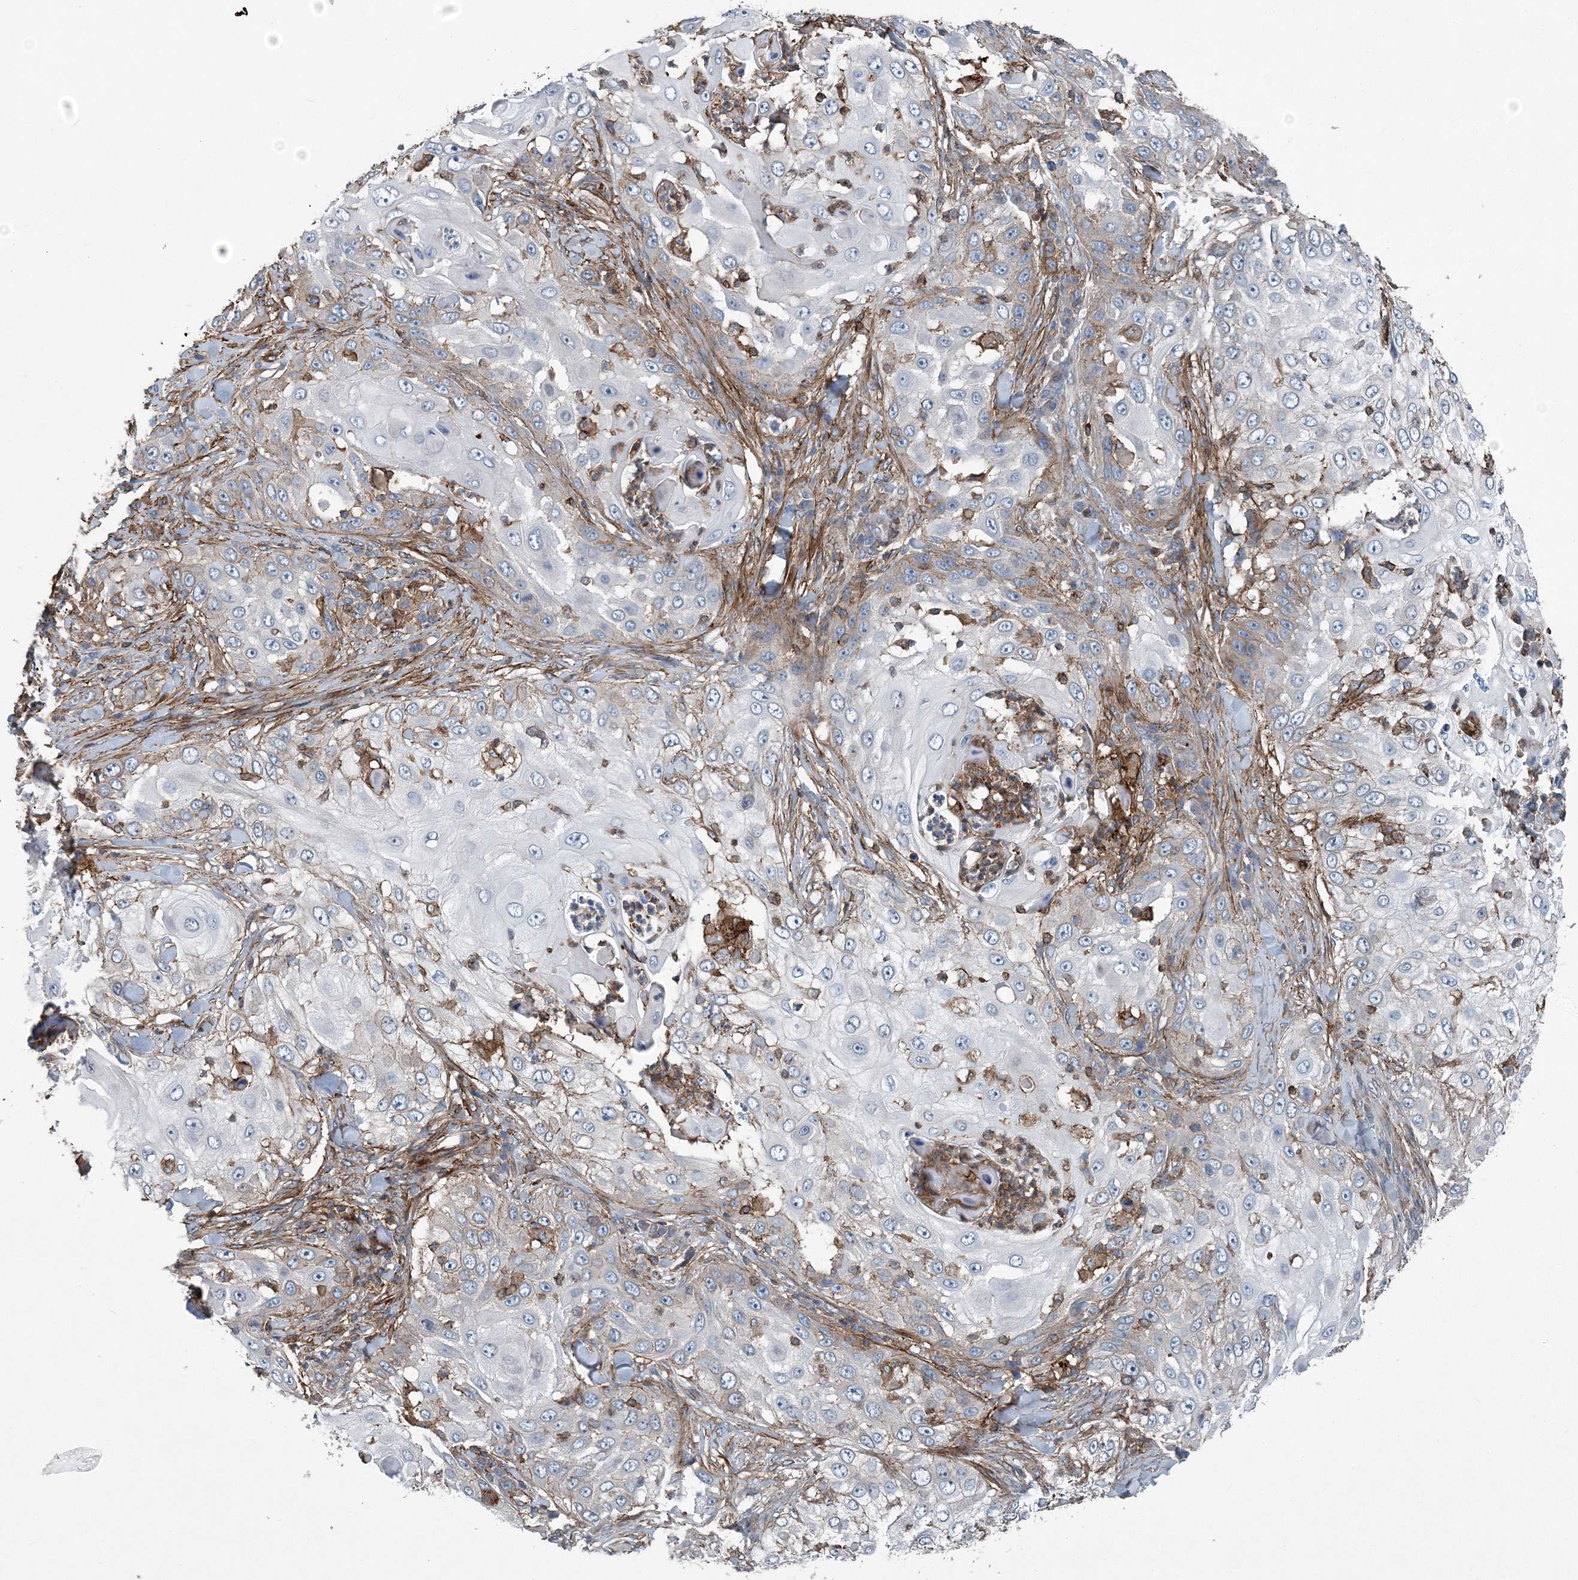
{"staining": {"intensity": "weak", "quantity": "<25%", "location": "cytoplasmic/membranous"}, "tissue": "skin cancer", "cell_type": "Tumor cells", "image_type": "cancer", "snomed": [{"axis": "morphology", "description": "Squamous cell carcinoma, NOS"}, {"axis": "topography", "description": "Skin"}], "caption": "This is a micrograph of IHC staining of skin cancer (squamous cell carcinoma), which shows no expression in tumor cells. (Brightfield microscopy of DAB (3,3'-diaminobenzidine) immunohistochemistry (IHC) at high magnification).", "gene": "DGUOK", "patient": {"sex": "female", "age": 44}}